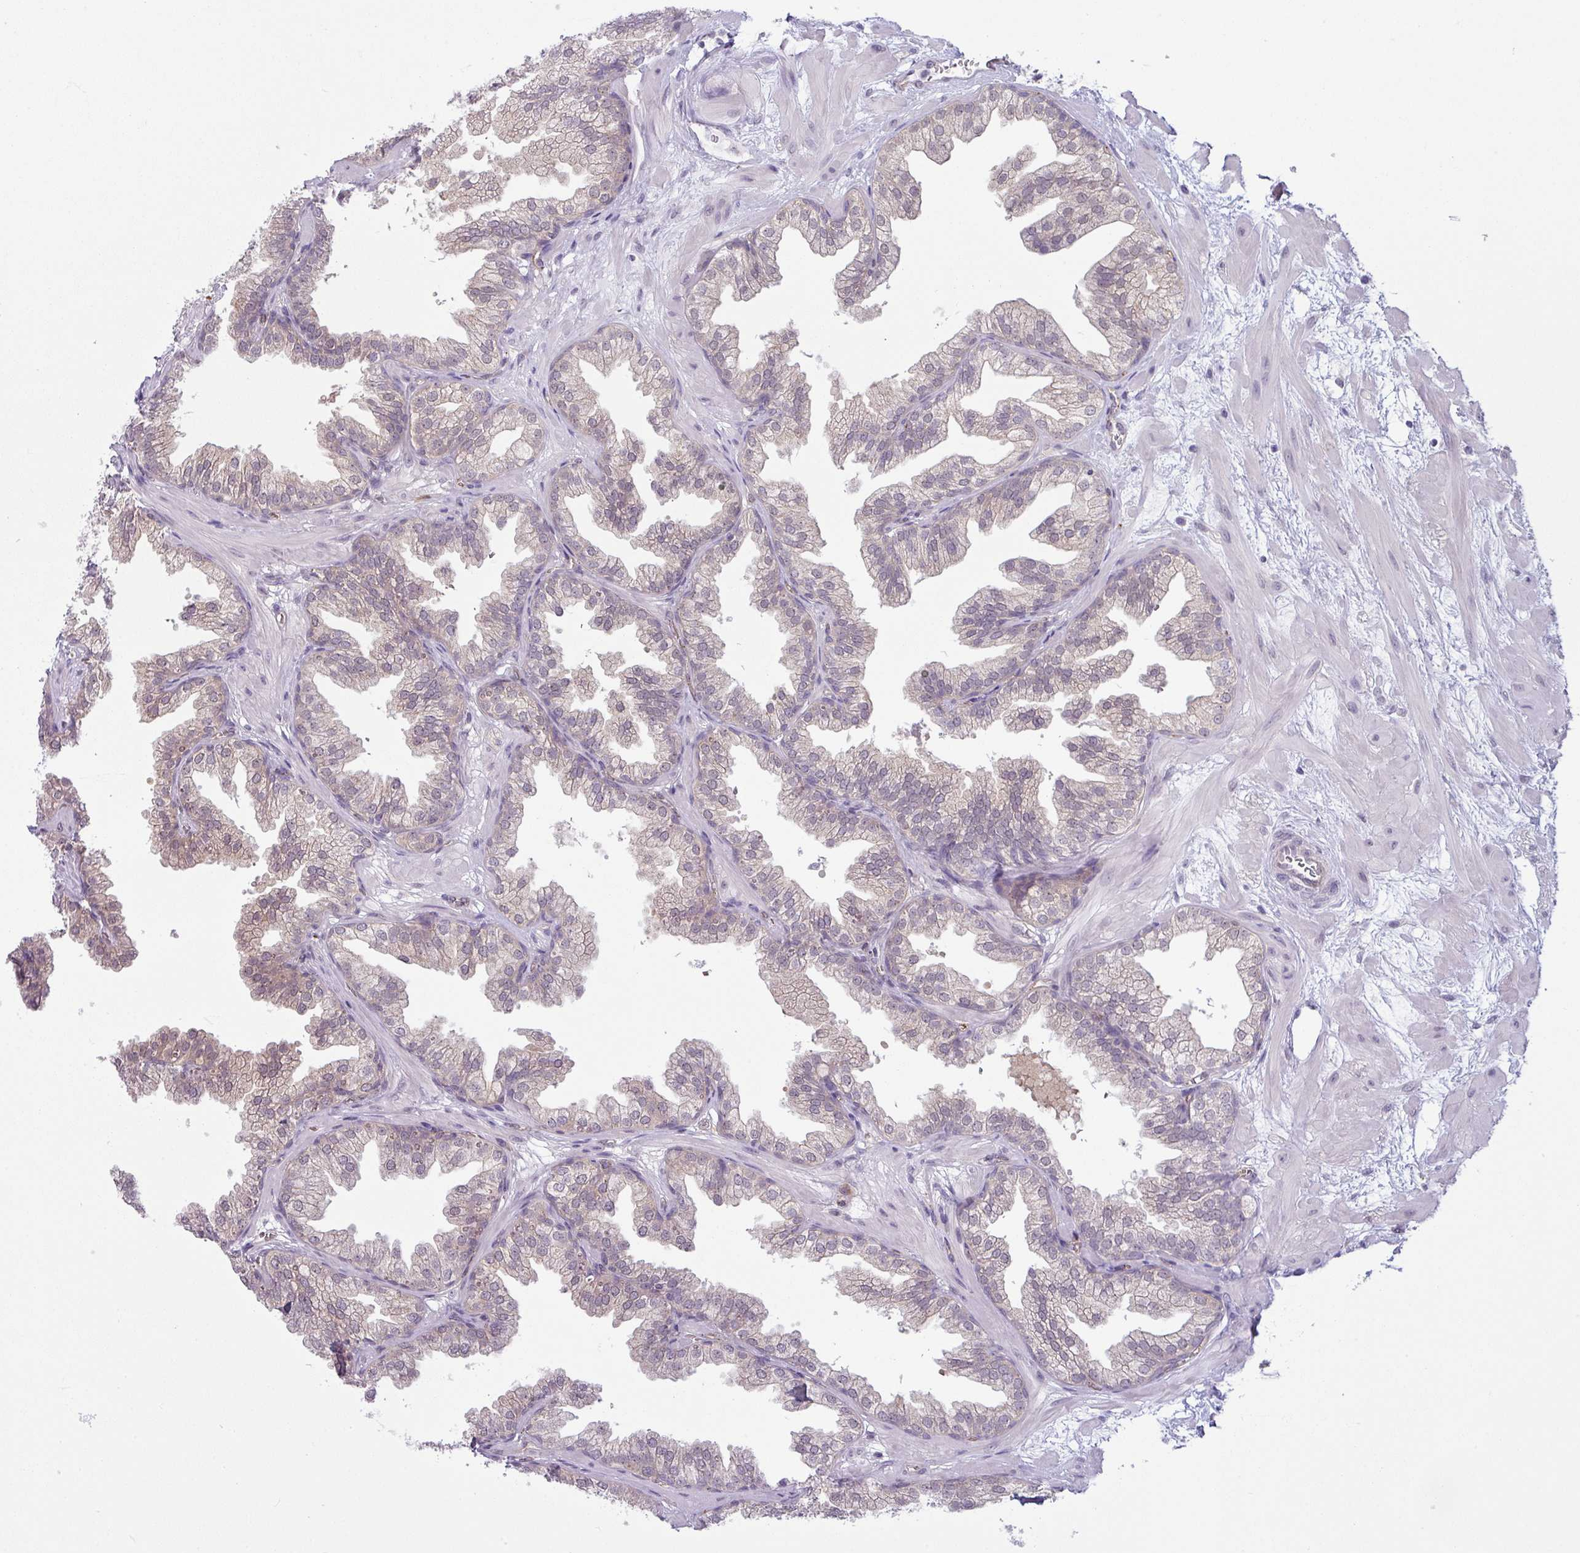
{"staining": {"intensity": "weak", "quantity": "25%-75%", "location": "cytoplasmic/membranous,nuclear"}, "tissue": "prostate", "cell_type": "Glandular cells", "image_type": "normal", "snomed": [{"axis": "morphology", "description": "Normal tissue, NOS"}, {"axis": "topography", "description": "Prostate"}], "caption": "Benign prostate exhibits weak cytoplasmic/membranous,nuclear staining in approximately 25%-75% of glandular cells, visualized by immunohistochemistry.", "gene": "CCDC144A", "patient": {"sex": "male", "age": 37}}